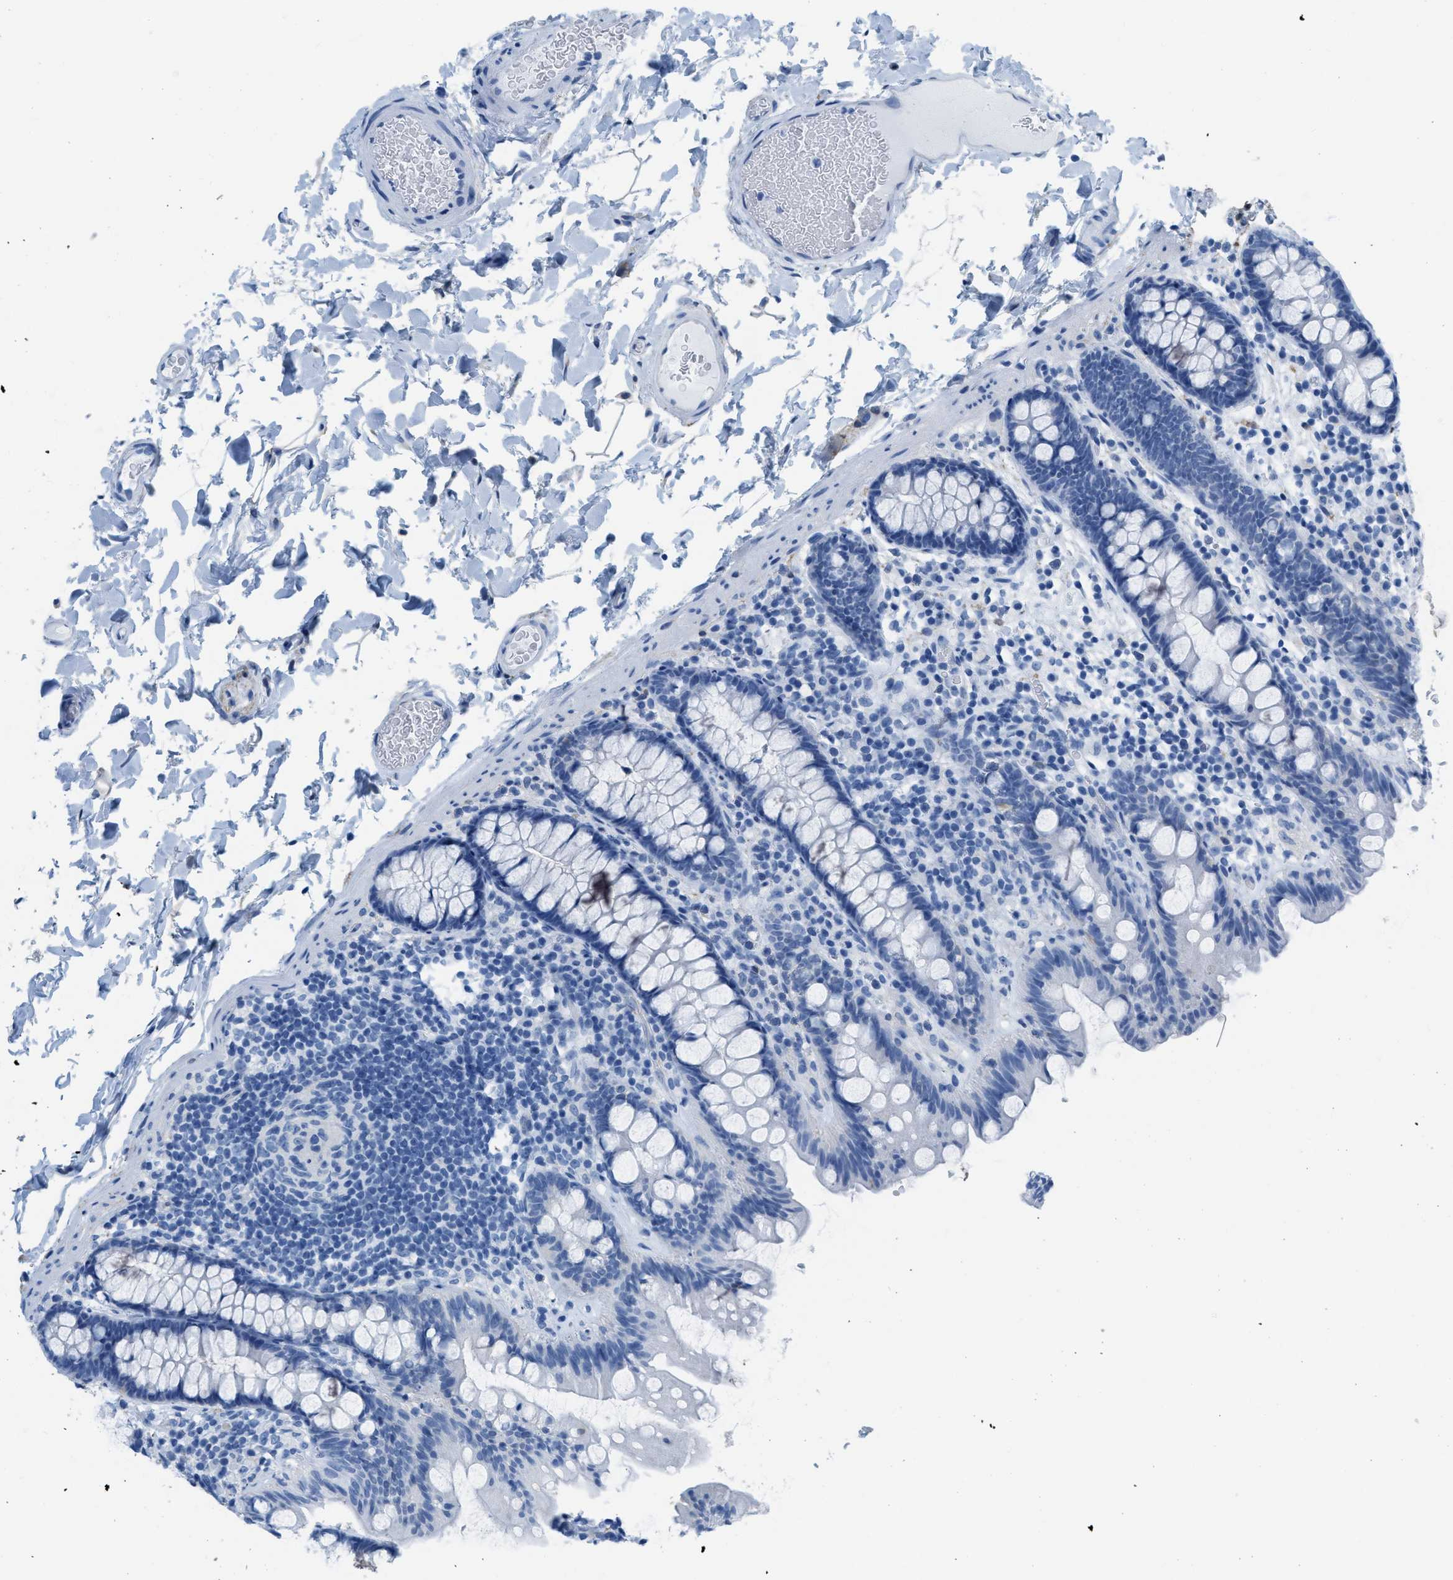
{"staining": {"intensity": "negative", "quantity": "none", "location": "none"}, "tissue": "colon", "cell_type": "Endothelial cells", "image_type": "normal", "snomed": [{"axis": "morphology", "description": "Normal tissue, NOS"}, {"axis": "topography", "description": "Colon"}], "caption": "The photomicrograph exhibits no significant positivity in endothelial cells of colon. (Brightfield microscopy of DAB (3,3'-diaminobenzidine) immunohistochemistry at high magnification).", "gene": "ASGR1", "patient": {"sex": "female", "age": 80}}